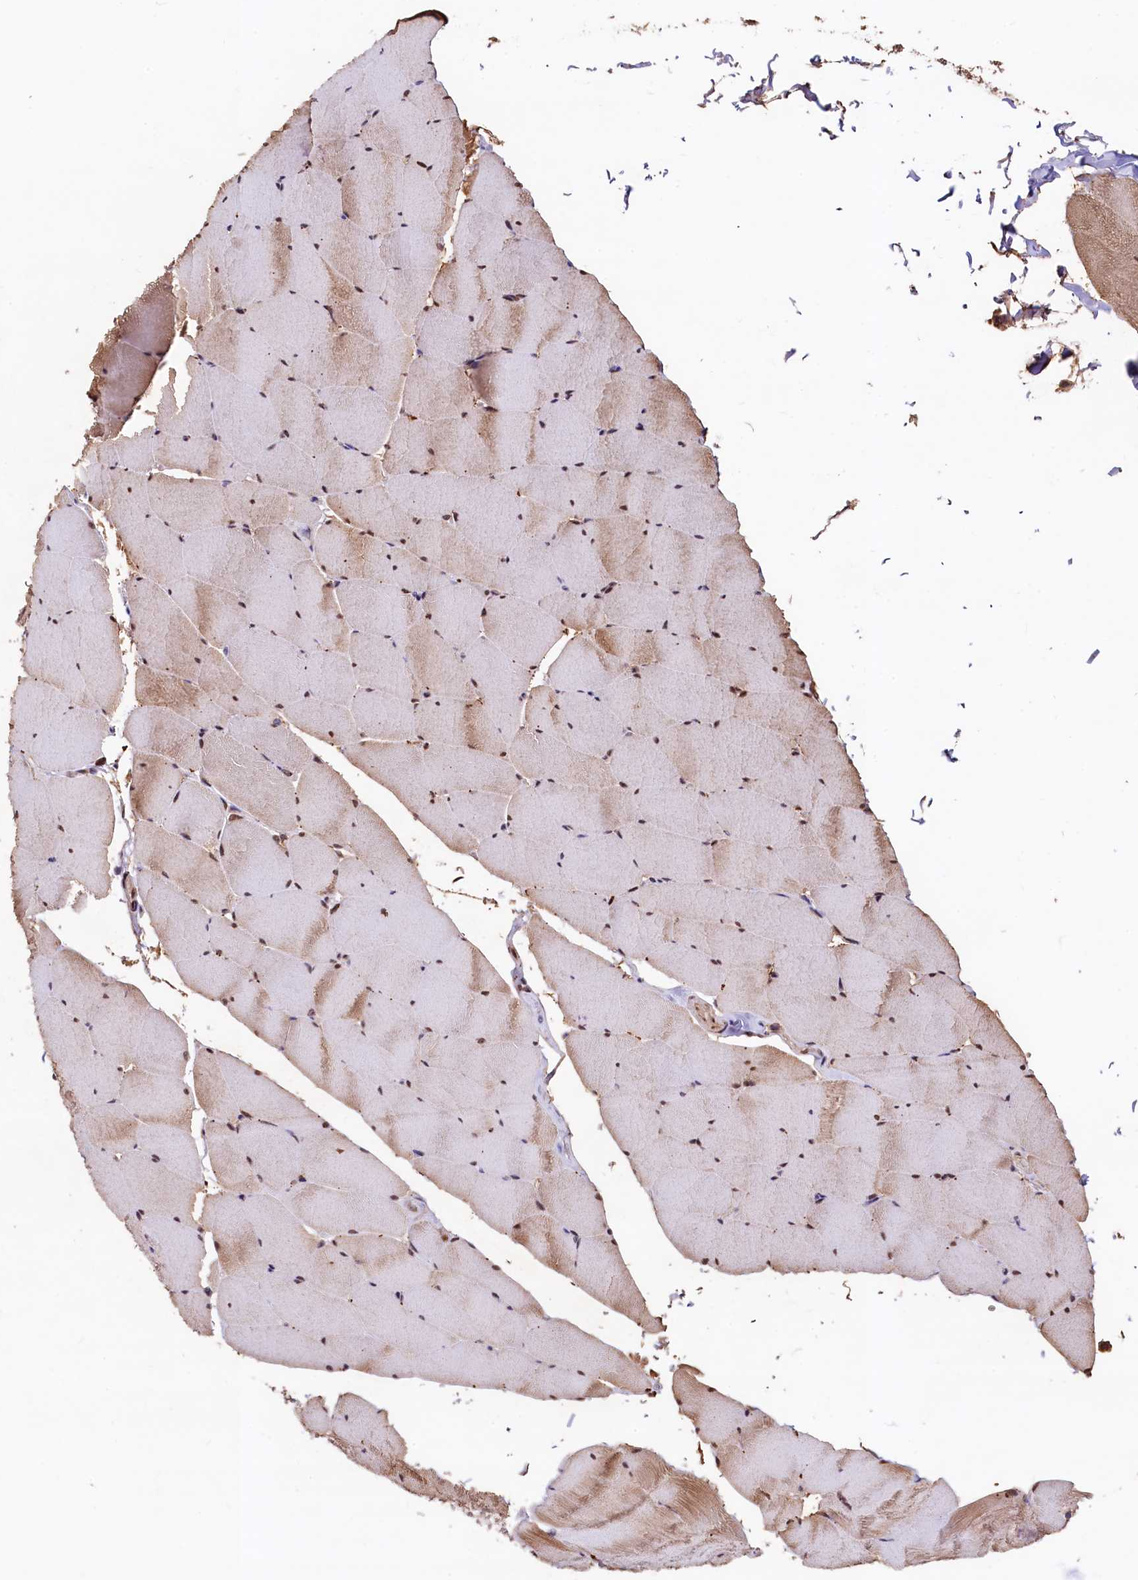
{"staining": {"intensity": "moderate", "quantity": "25%-75%", "location": "cytoplasmic/membranous,nuclear"}, "tissue": "skeletal muscle", "cell_type": "Myocytes", "image_type": "normal", "snomed": [{"axis": "morphology", "description": "Normal tissue, NOS"}, {"axis": "topography", "description": "Skeletal muscle"}], "caption": "Skeletal muscle stained for a protein (brown) demonstrates moderate cytoplasmic/membranous,nuclear positive expression in about 25%-75% of myocytes.", "gene": "C5orf15", "patient": {"sex": "male", "age": 62}}